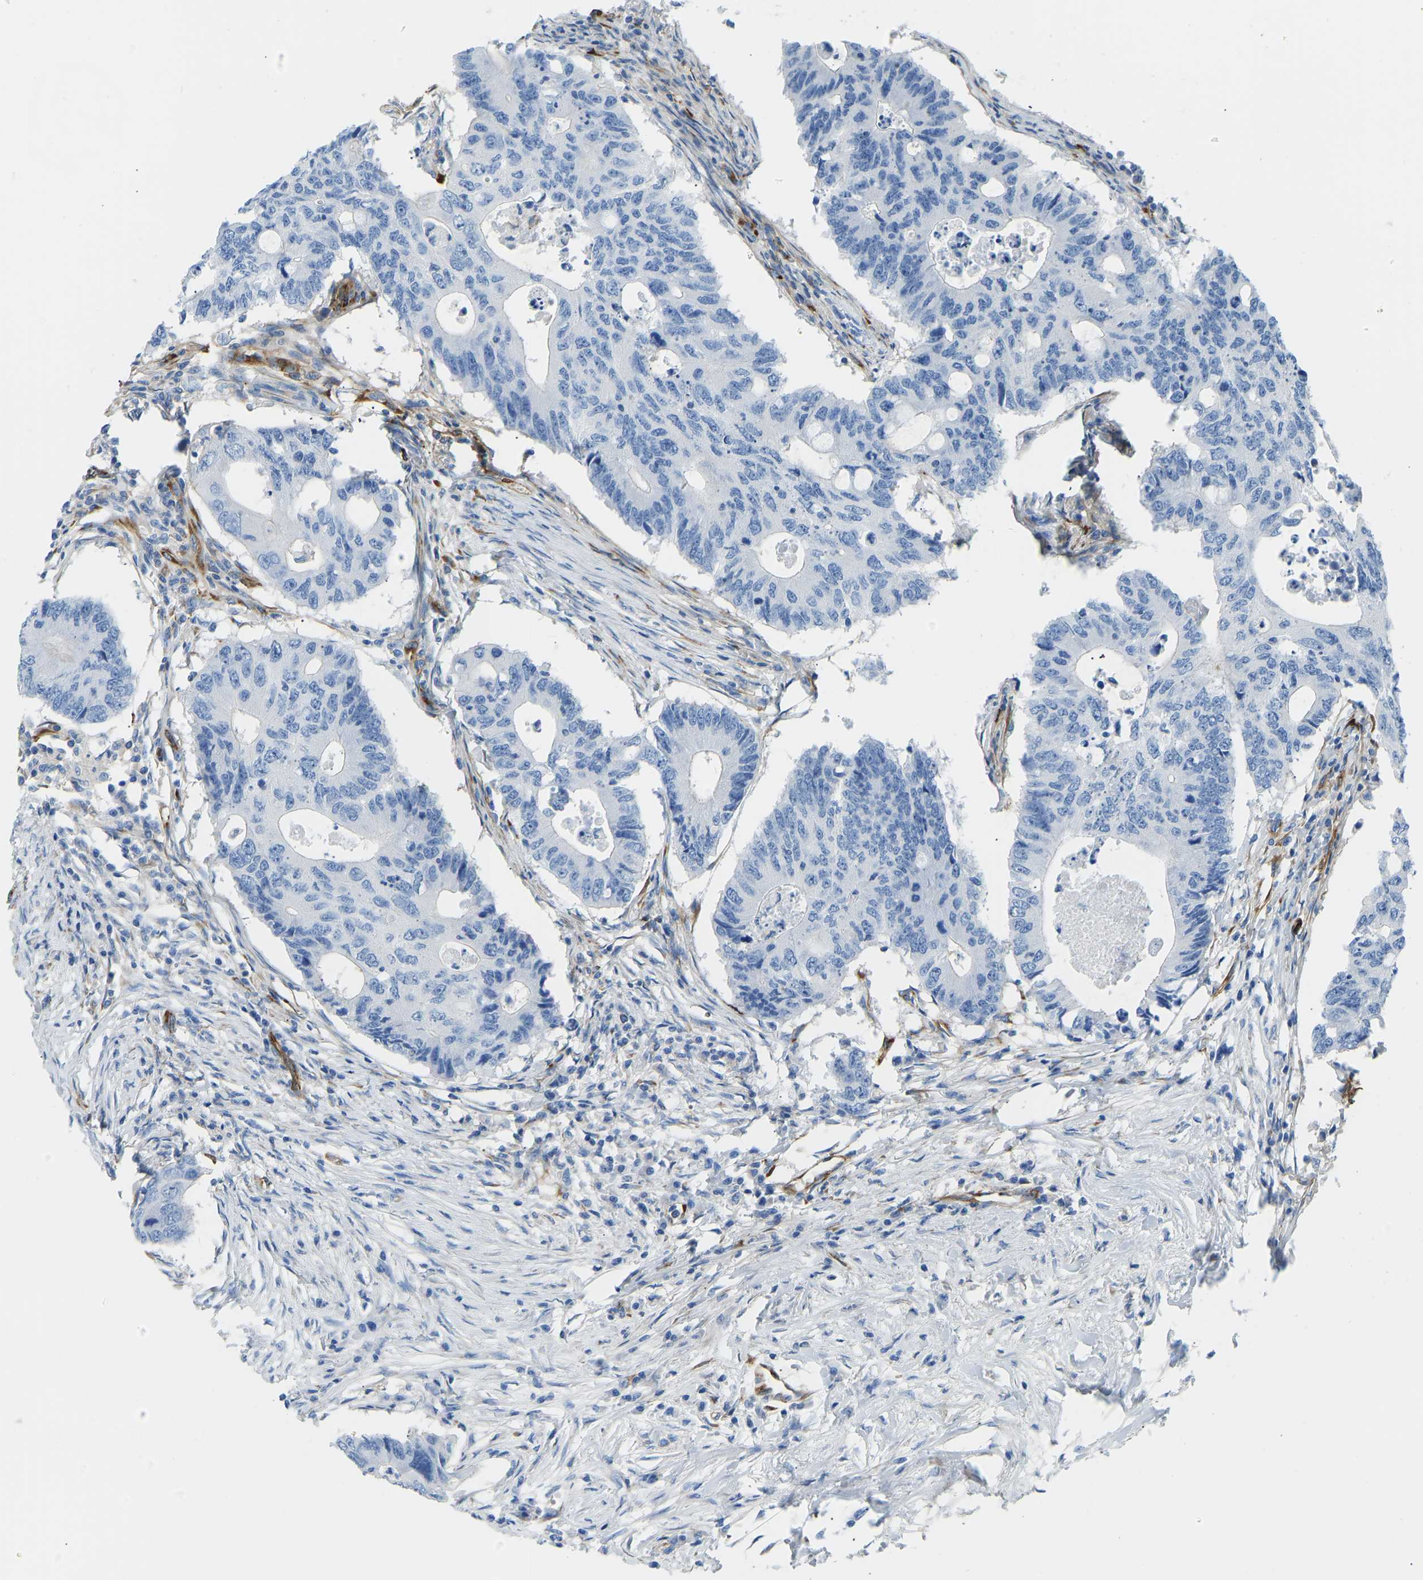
{"staining": {"intensity": "negative", "quantity": "none", "location": "none"}, "tissue": "colorectal cancer", "cell_type": "Tumor cells", "image_type": "cancer", "snomed": [{"axis": "morphology", "description": "Adenocarcinoma, NOS"}, {"axis": "topography", "description": "Colon"}], "caption": "A high-resolution image shows immunohistochemistry staining of colorectal adenocarcinoma, which demonstrates no significant positivity in tumor cells.", "gene": "COL15A1", "patient": {"sex": "male", "age": 71}}